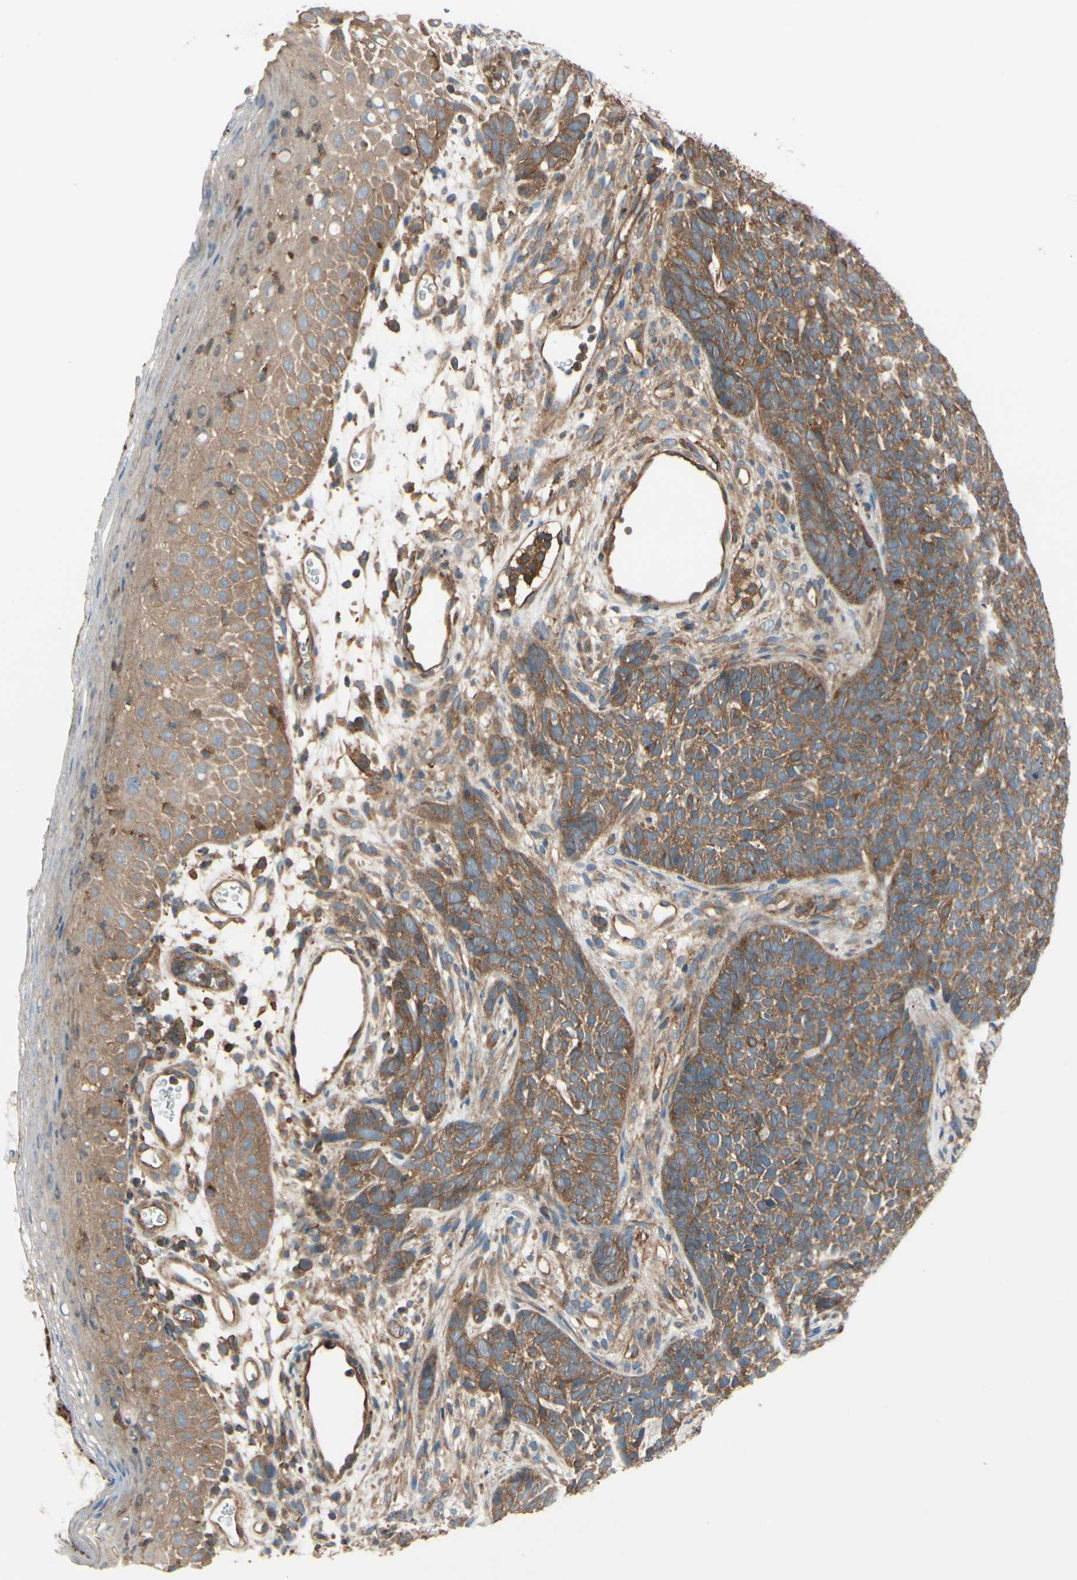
{"staining": {"intensity": "moderate", "quantity": ">75%", "location": "cytoplasmic/membranous"}, "tissue": "skin cancer", "cell_type": "Tumor cells", "image_type": "cancer", "snomed": [{"axis": "morphology", "description": "Basal cell carcinoma"}, {"axis": "topography", "description": "Skin"}], "caption": "Immunohistochemical staining of human skin cancer (basal cell carcinoma) reveals moderate cytoplasmic/membranous protein expression in about >75% of tumor cells. (DAB IHC, brown staining for protein, blue staining for nuclei).", "gene": "EPS15", "patient": {"sex": "female", "age": 84}}